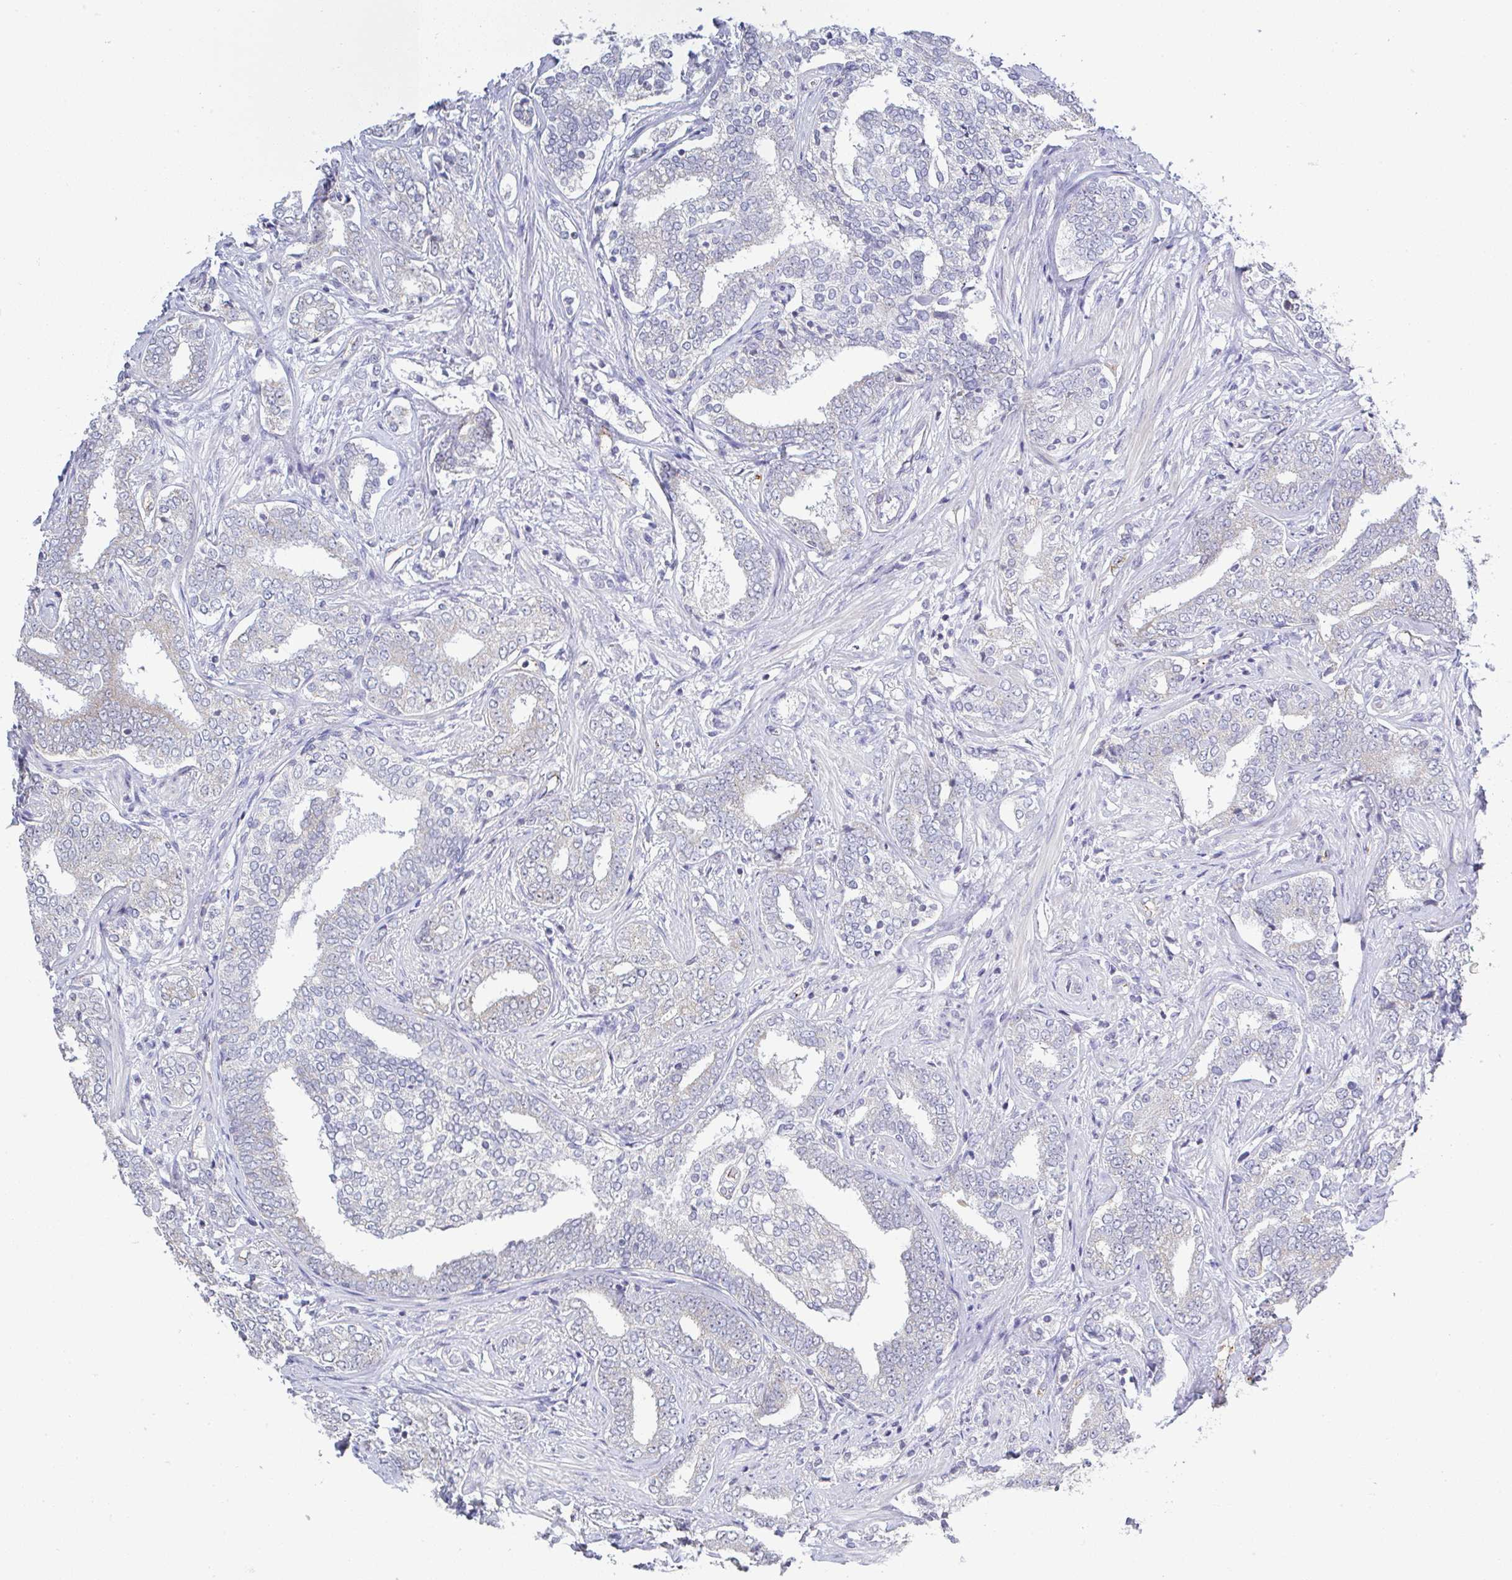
{"staining": {"intensity": "negative", "quantity": "none", "location": "none"}, "tissue": "prostate cancer", "cell_type": "Tumor cells", "image_type": "cancer", "snomed": [{"axis": "morphology", "description": "Adenocarcinoma, High grade"}, {"axis": "topography", "description": "Prostate"}], "caption": "DAB immunohistochemical staining of human prostate cancer reveals no significant expression in tumor cells.", "gene": "PLCD4", "patient": {"sex": "male", "age": 72}}